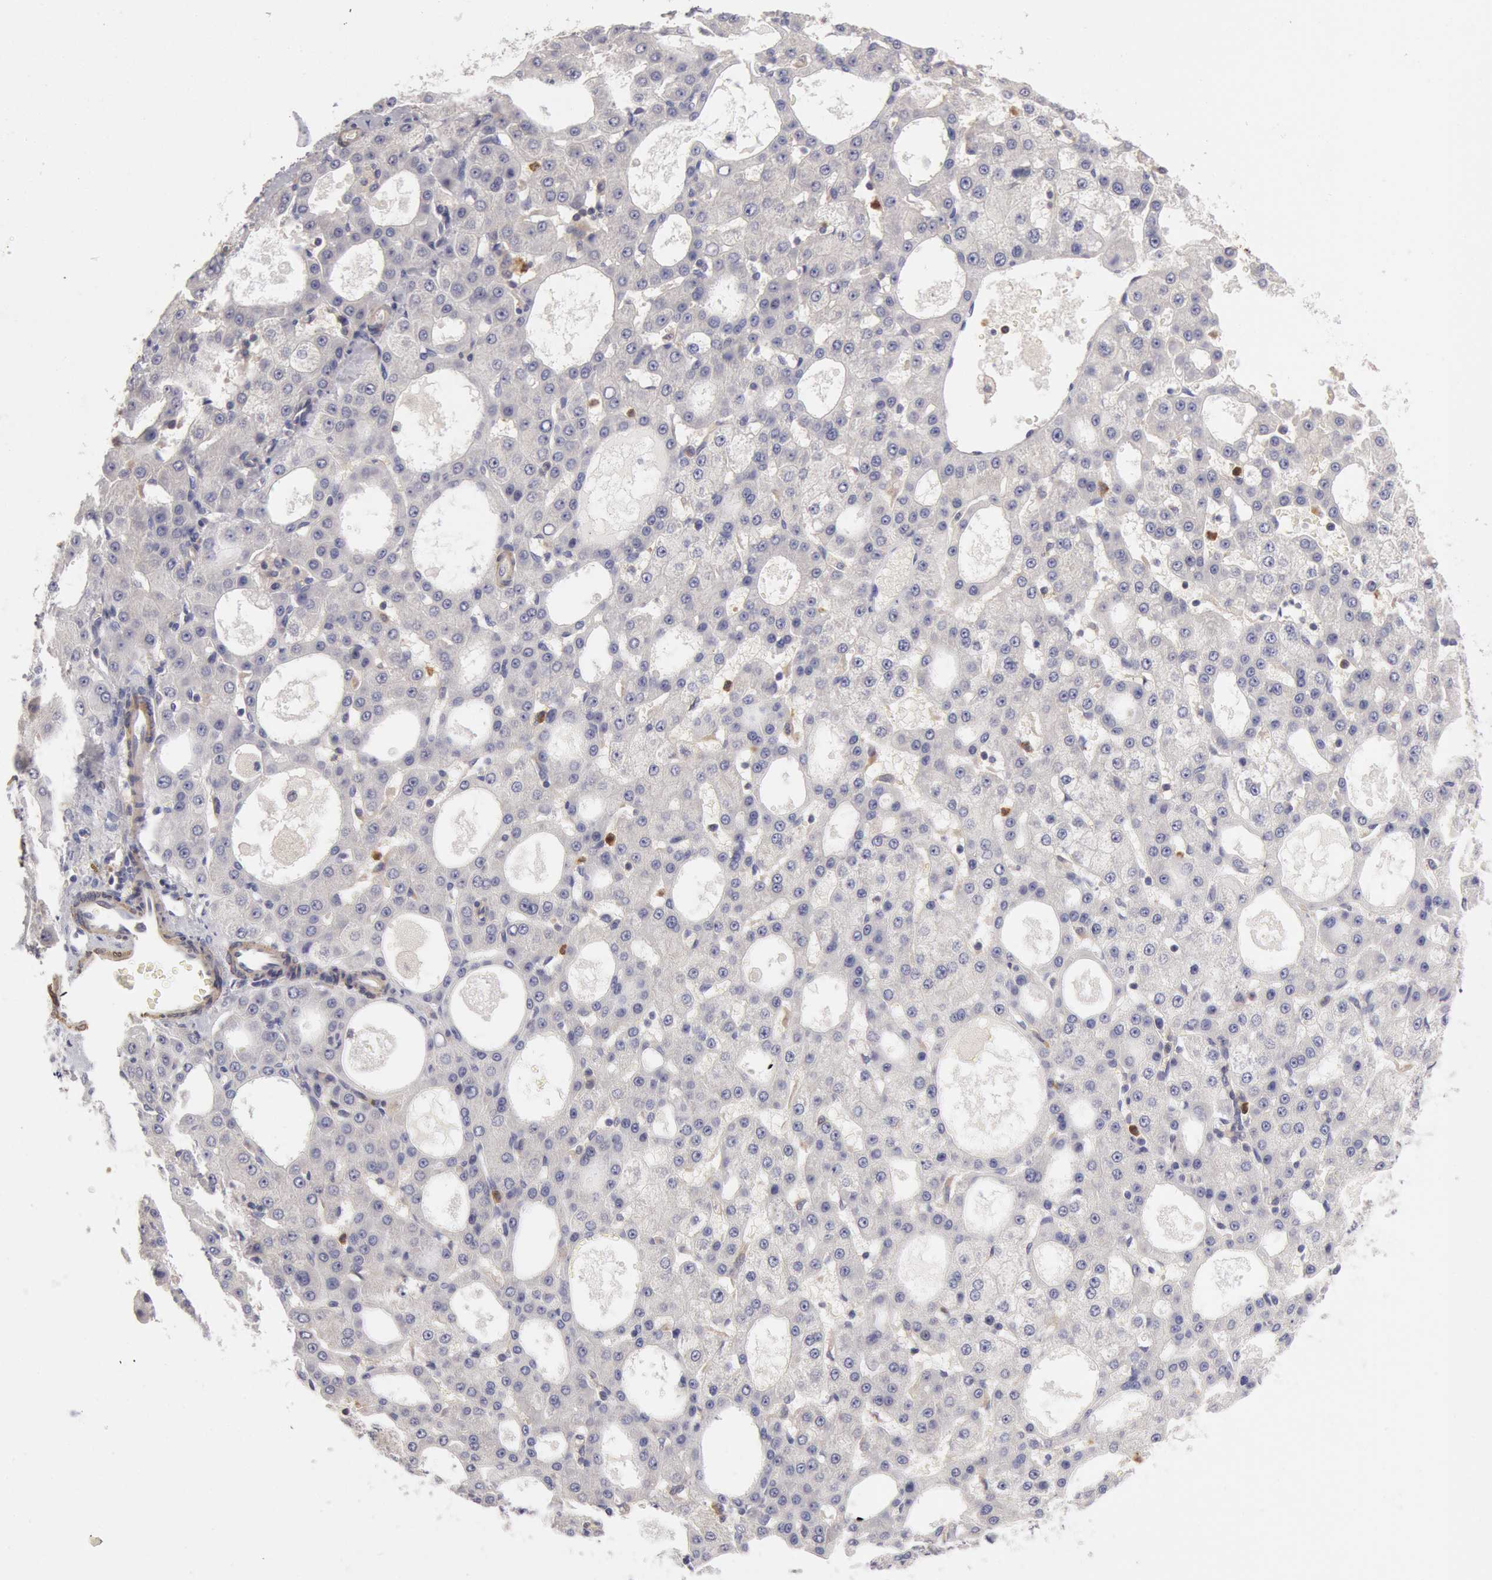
{"staining": {"intensity": "weak", "quantity": "<25%", "location": "cytoplasmic/membranous"}, "tissue": "liver cancer", "cell_type": "Tumor cells", "image_type": "cancer", "snomed": [{"axis": "morphology", "description": "Carcinoma, Hepatocellular, NOS"}, {"axis": "topography", "description": "Liver"}], "caption": "IHC histopathology image of neoplastic tissue: human liver hepatocellular carcinoma stained with DAB displays no significant protein expression in tumor cells.", "gene": "TMED8", "patient": {"sex": "male", "age": 47}}